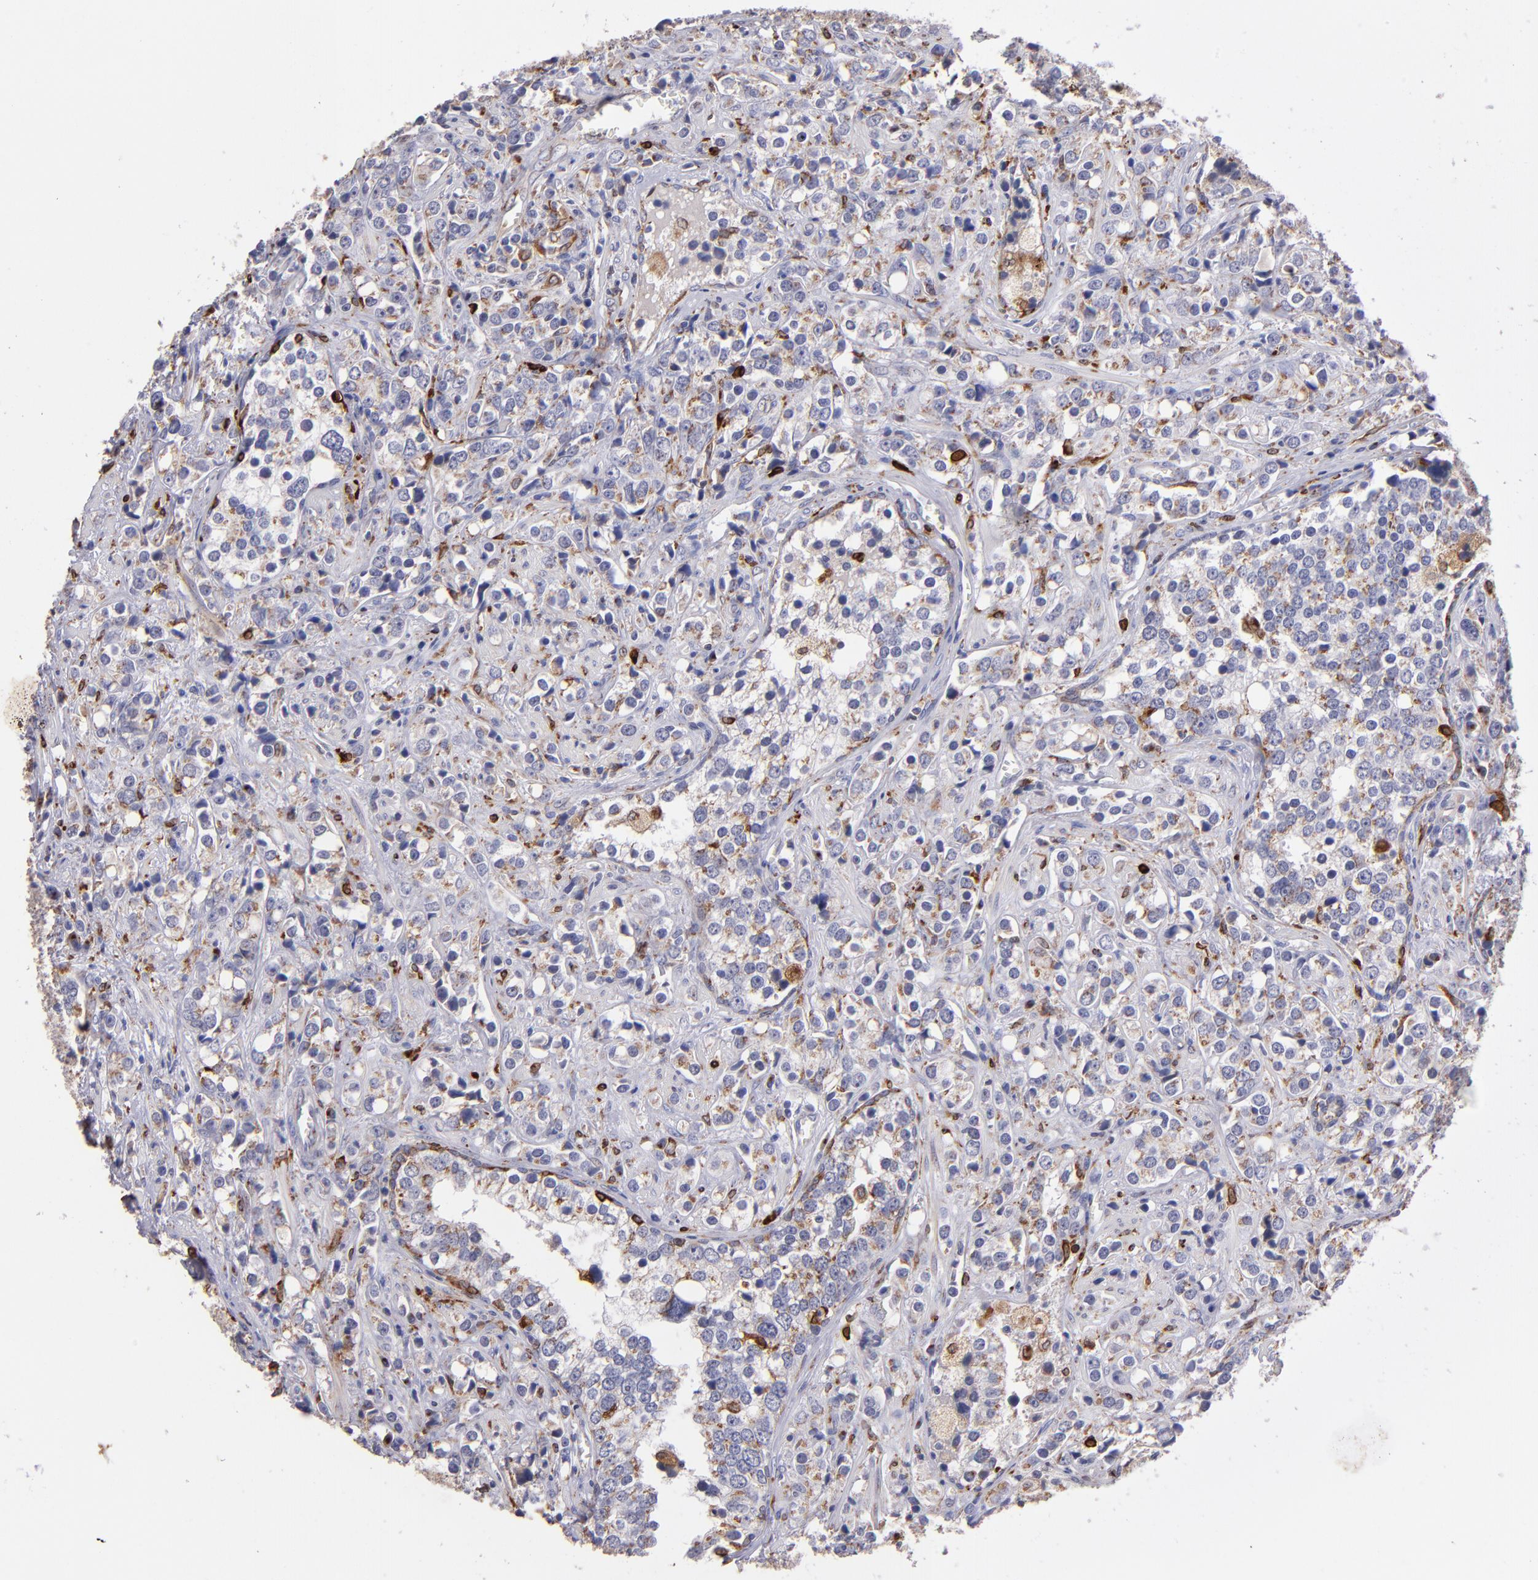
{"staining": {"intensity": "moderate", "quantity": ">75%", "location": "cytoplasmic/membranous"}, "tissue": "prostate cancer", "cell_type": "Tumor cells", "image_type": "cancer", "snomed": [{"axis": "morphology", "description": "Adenocarcinoma, High grade"}, {"axis": "topography", "description": "Prostate"}], "caption": "High-magnification brightfield microscopy of prostate cancer stained with DAB (brown) and counterstained with hematoxylin (blue). tumor cells exhibit moderate cytoplasmic/membranous positivity is seen in approximately>75% of cells.", "gene": "PTGS1", "patient": {"sex": "male", "age": 71}}